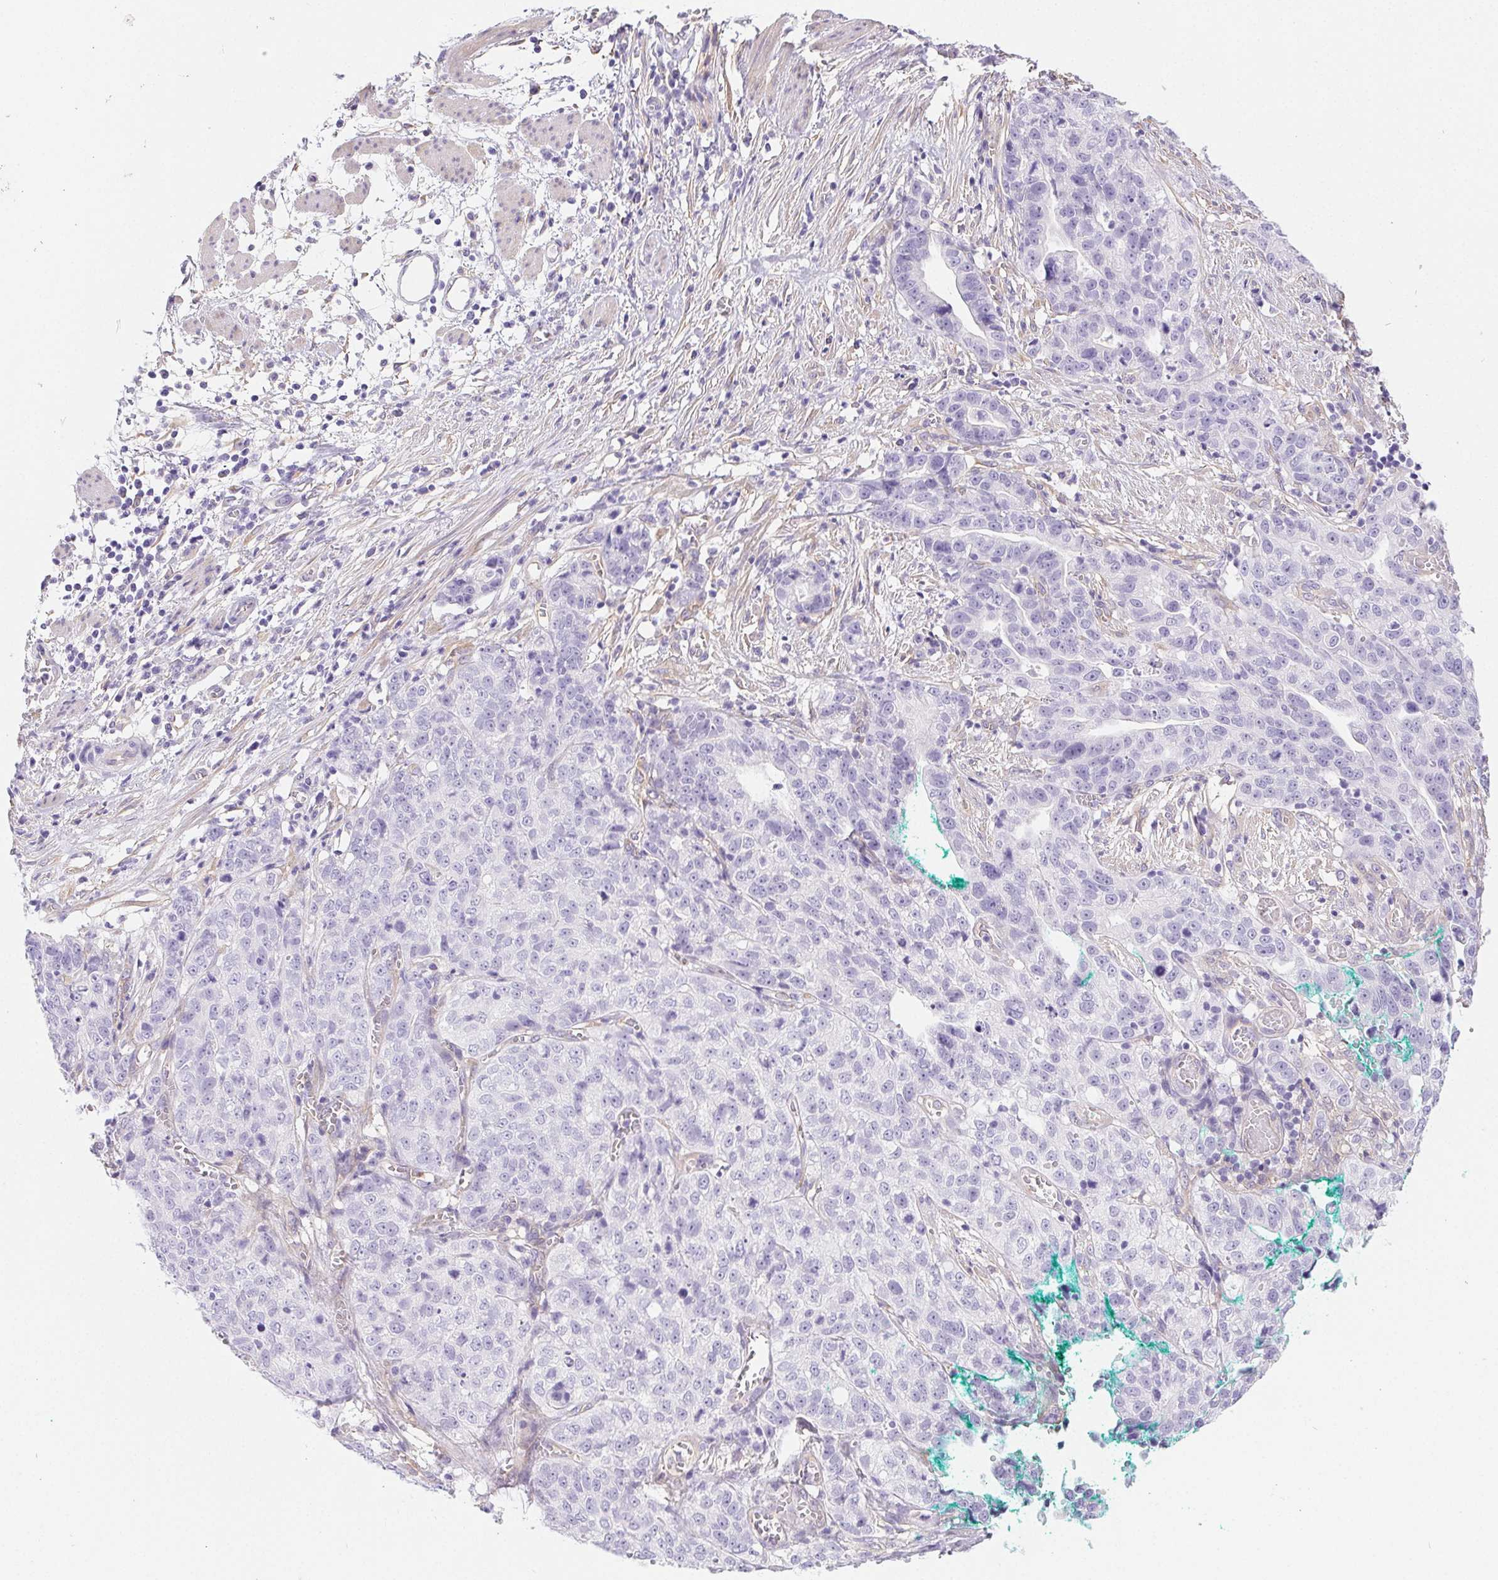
{"staining": {"intensity": "negative", "quantity": "none", "location": "none"}, "tissue": "stomach cancer", "cell_type": "Tumor cells", "image_type": "cancer", "snomed": [{"axis": "morphology", "description": "Adenocarcinoma, NOS"}, {"axis": "topography", "description": "Stomach, upper"}], "caption": "This is a histopathology image of immunohistochemistry staining of stomach adenocarcinoma, which shows no positivity in tumor cells.", "gene": "PNLIP", "patient": {"sex": "female", "age": 67}}